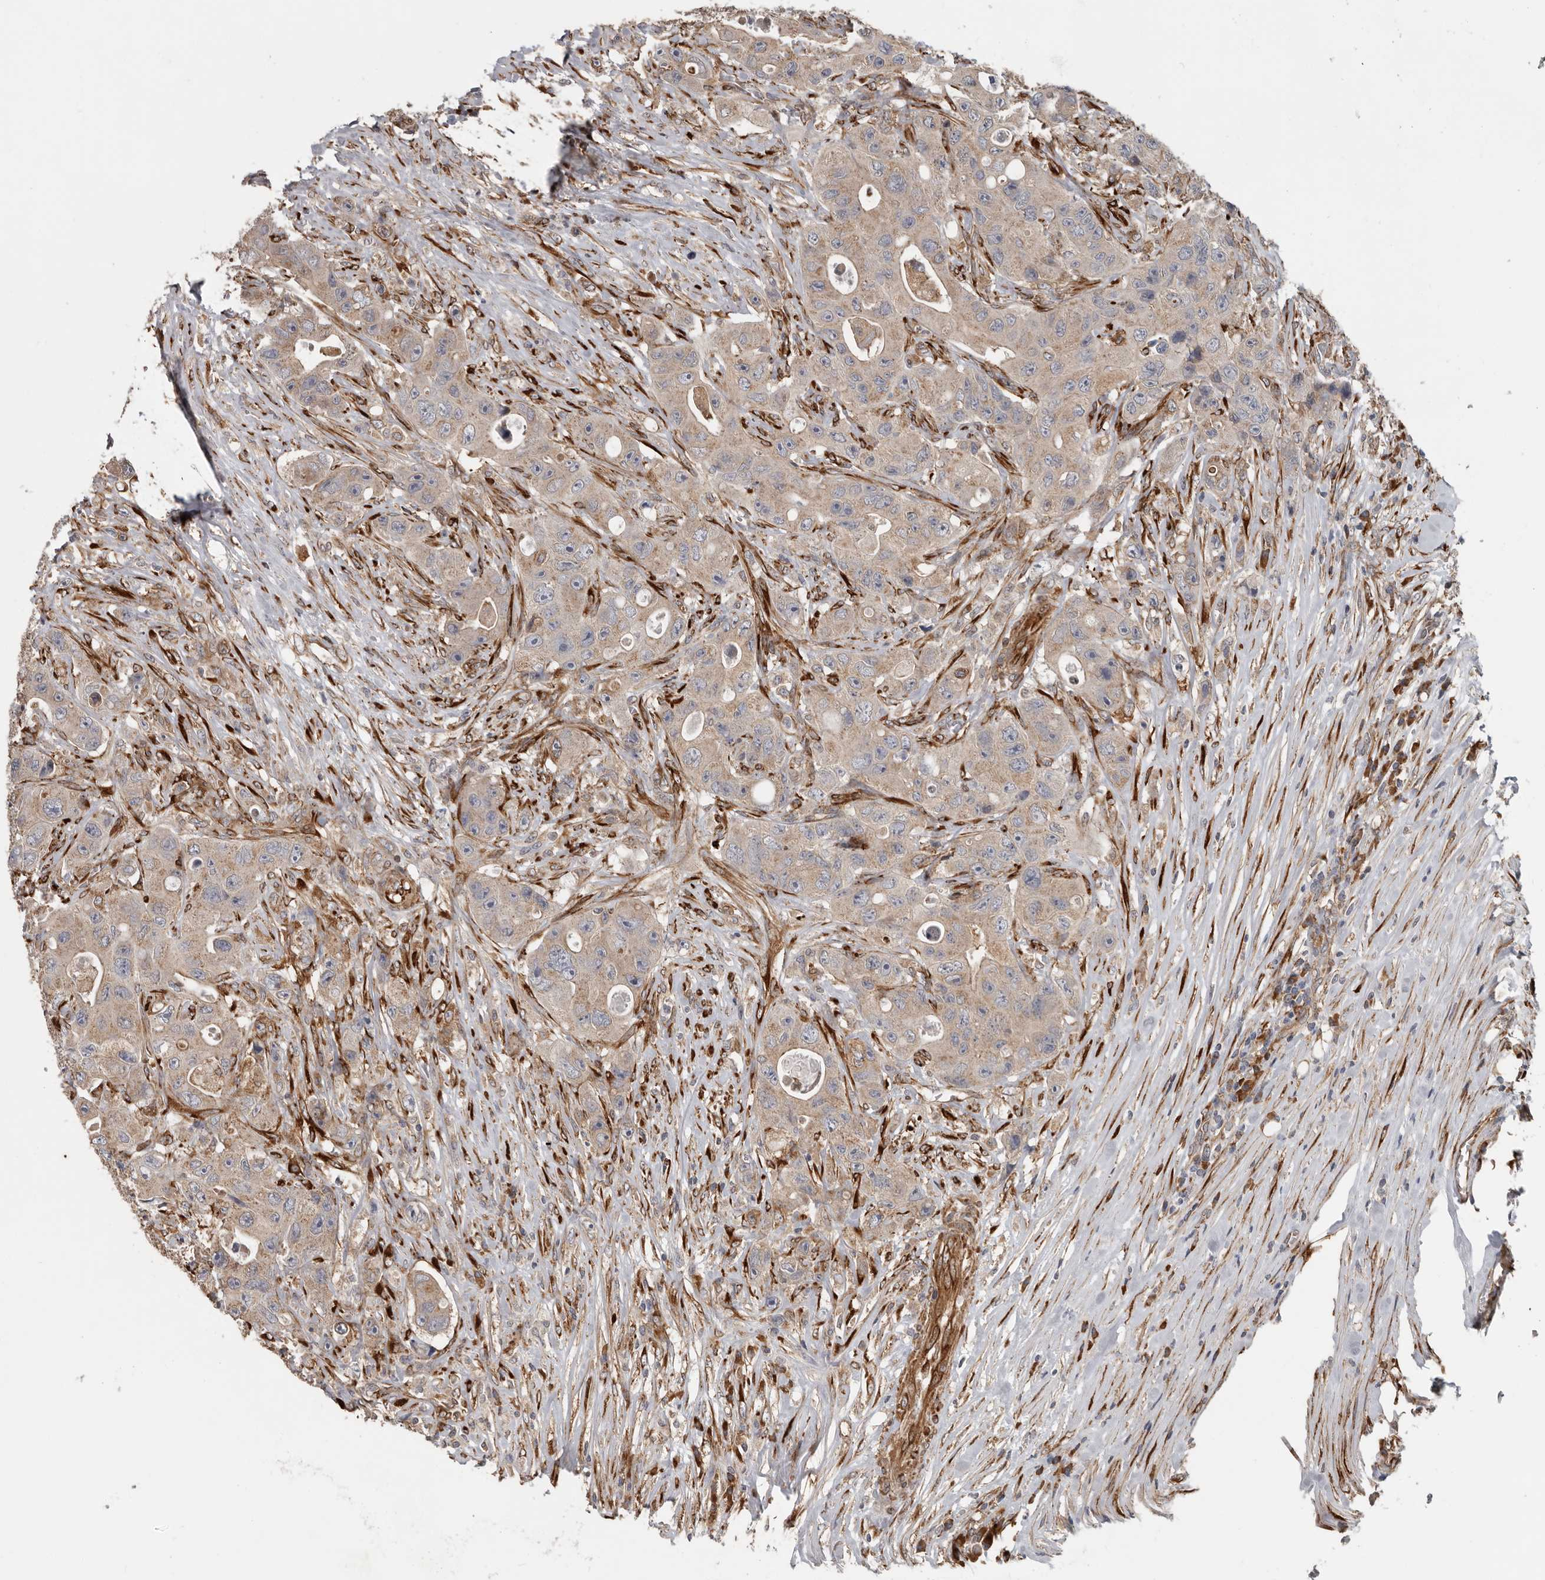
{"staining": {"intensity": "weak", "quantity": ">75%", "location": "cytoplasmic/membranous"}, "tissue": "colorectal cancer", "cell_type": "Tumor cells", "image_type": "cancer", "snomed": [{"axis": "morphology", "description": "Adenocarcinoma, NOS"}, {"axis": "topography", "description": "Colon"}], "caption": "Adenocarcinoma (colorectal) stained with a protein marker reveals weak staining in tumor cells.", "gene": "CEP350", "patient": {"sex": "female", "age": 46}}